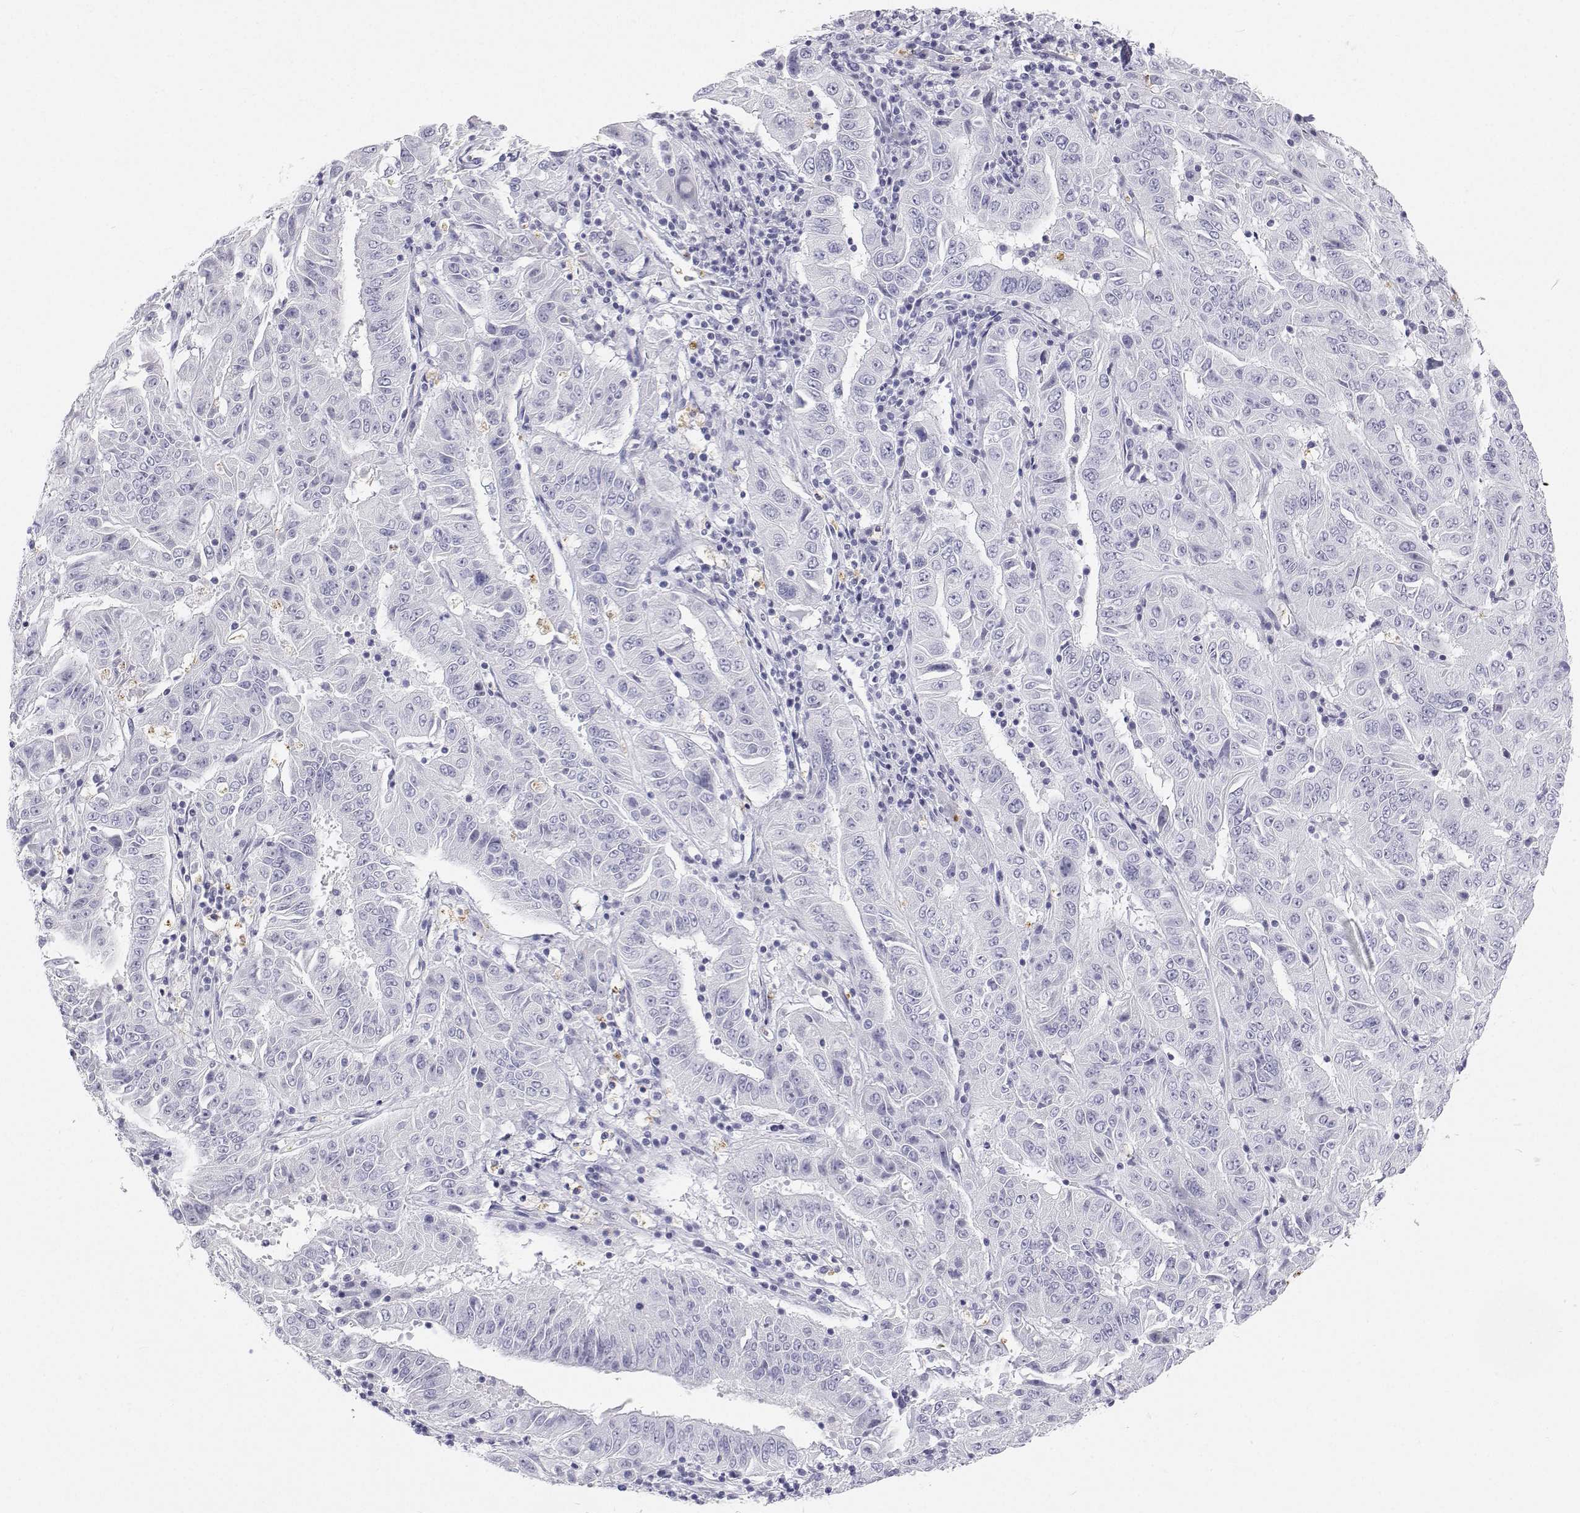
{"staining": {"intensity": "negative", "quantity": "none", "location": "none"}, "tissue": "pancreatic cancer", "cell_type": "Tumor cells", "image_type": "cancer", "snomed": [{"axis": "morphology", "description": "Adenocarcinoma, NOS"}, {"axis": "topography", "description": "Pancreas"}], "caption": "The histopathology image demonstrates no significant staining in tumor cells of pancreatic cancer.", "gene": "SFTPB", "patient": {"sex": "male", "age": 63}}